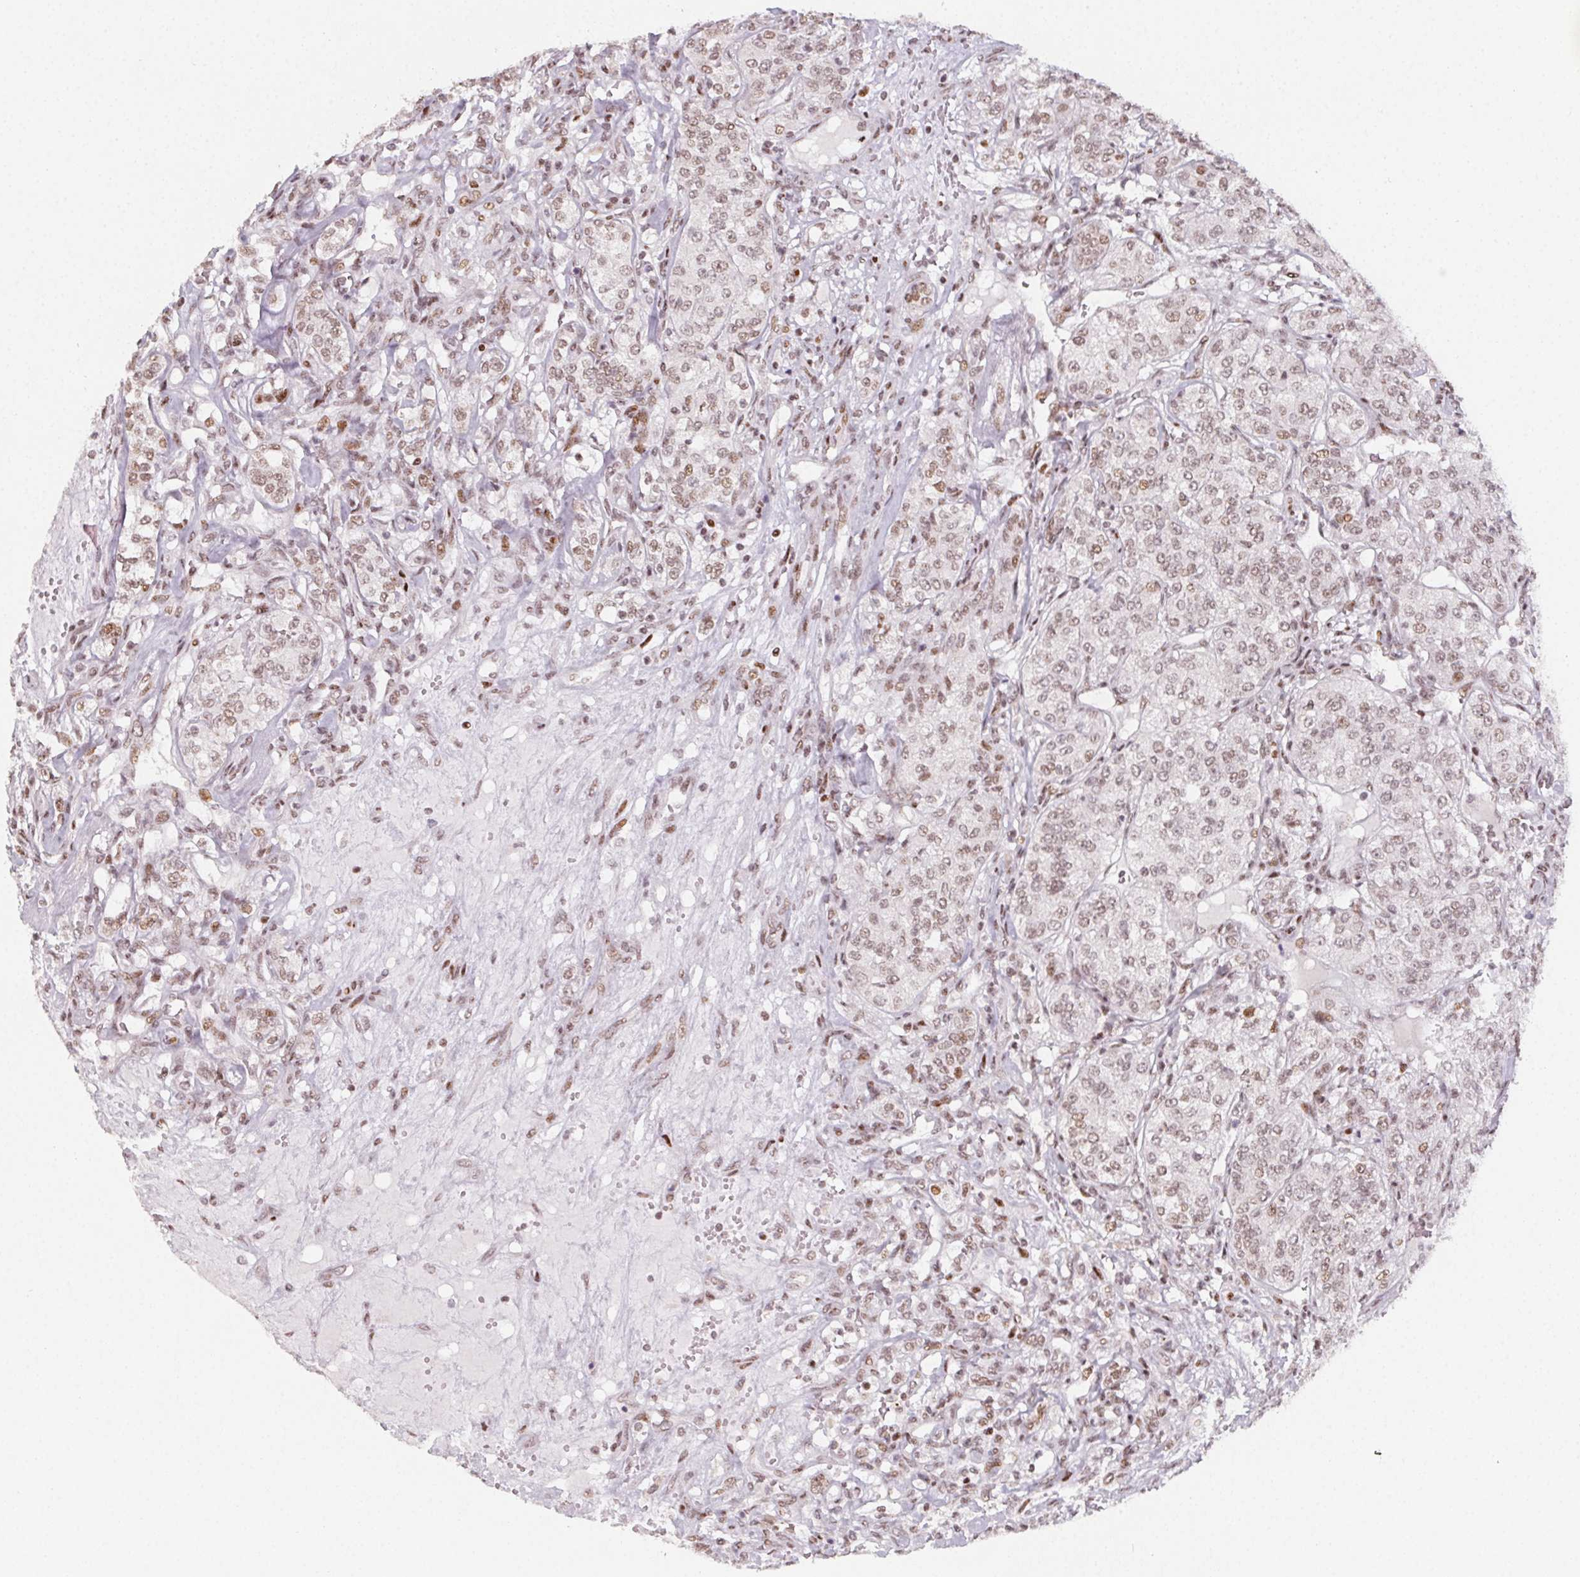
{"staining": {"intensity": "weak", "quantity": ">75%", "location": "nuclear"}, "tissue": "renal cancer", "cell_type": "Tumor cells", "image_type": "cancer", "snomed": [{"axis": "morphology", "description": "Adenocarcinoma, NOS"}, {"axis": "topography", "description": "Kidney"}], "caption": "The immunohistochemical stain shows weak nuclear positivity in tumor cells of renal cancer tissue. (IHC, brightfield microscopy, high magnification).", "gene": "KMT2A", "patient": {"sex": "female", "age": 63}}